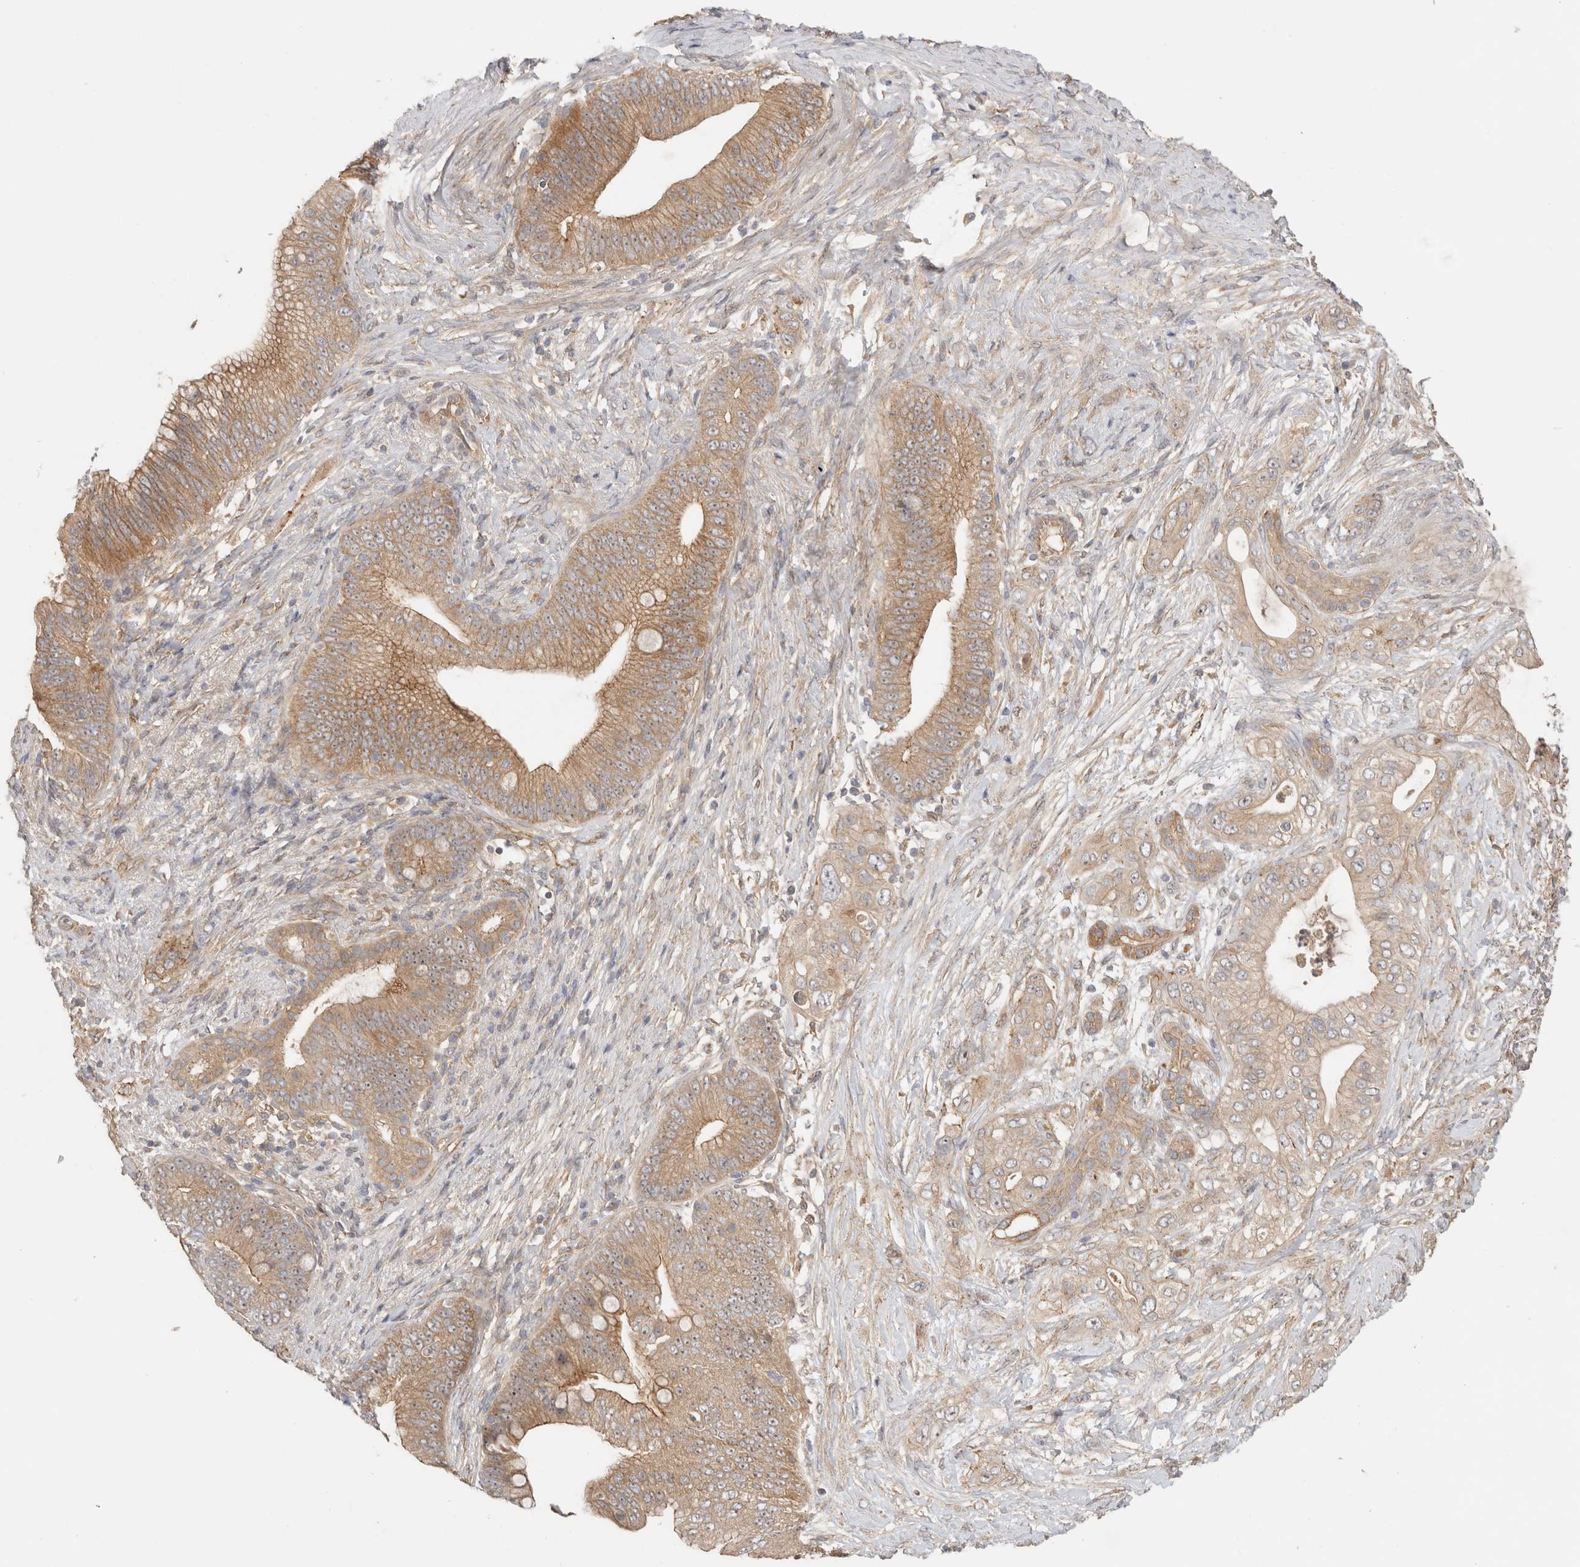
{"staining": {"intensity": "moderate", "quantity": ">75%", "location": "cytoplasmic/membranous"}, "tissue": "pancreatic cancer", "cell_type": "Tumor cells", "image_type": "cancer", "snomed": [{"axis": "morphology", "description": "Adenocarcinoma, NOS"}, {"axis": "topography", "description": "Pancreas"}], "caption": "Protein positivity by immunohistochemistry reveals moderate cytoplasmic/membranous staining in about >75% of tumor cells in pancreatic cancer.", "gene": "SGK3", "patient": {"sex": "male", "age": 53}}